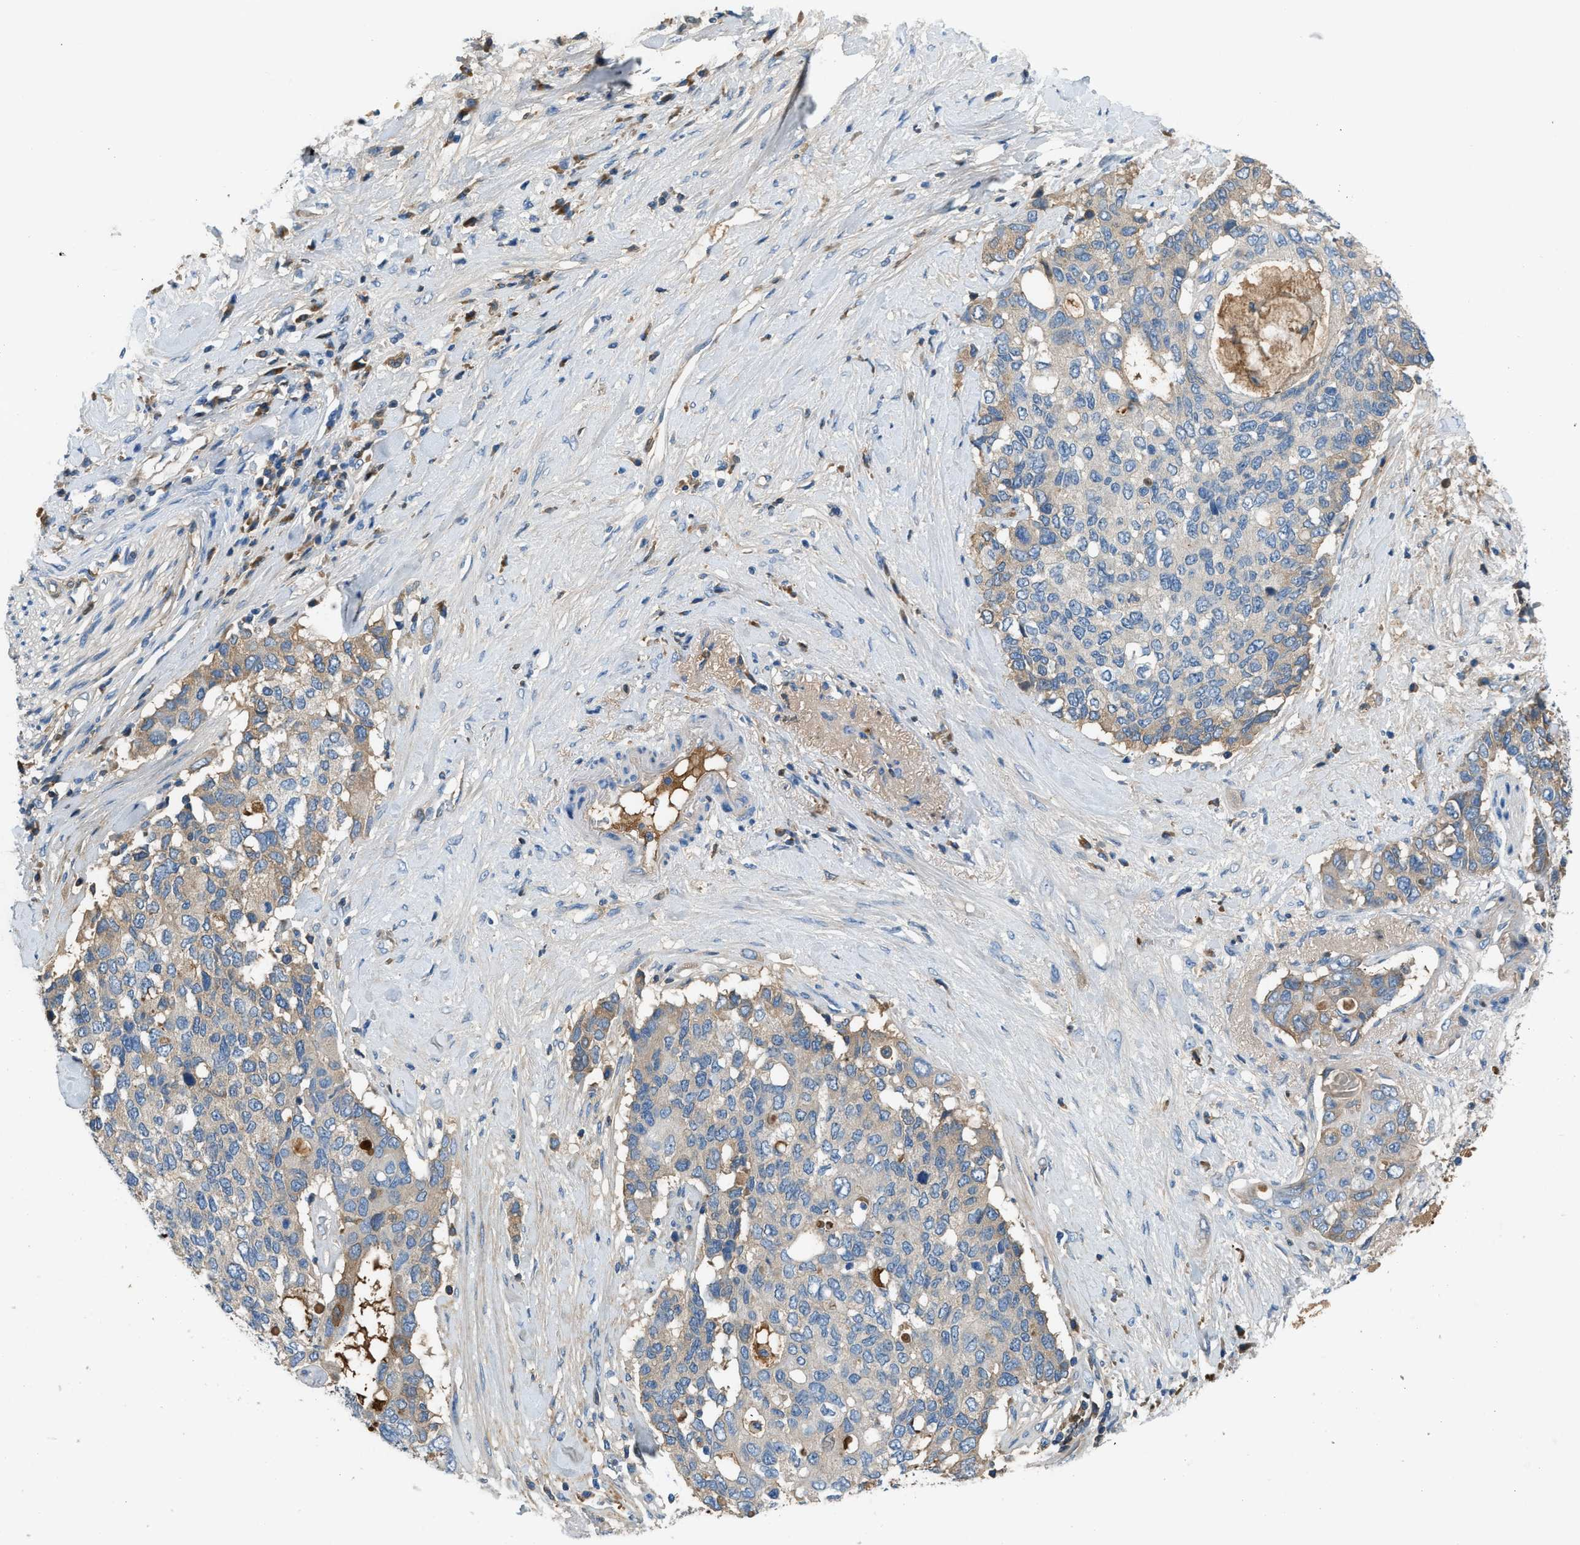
{"staining": {"intensity": "weak", "quantity": "<25%", "location": "cytoplasmic/membranous"}, "tissue": "pancreatic cancer", "cell_type": "Tumor cells", "image_type": "cancer", "snomed": [{"axis": "morphology", "description": "Adenocarcinoma, NOS"}, {"axis": "topography", "description": "Pancreas"}], "caption": "Immunohistochemistry (IHC) of pancreatic cancer shows no staining in tumor cells.", "gene": "STC1", "patient": {"sex": "female", "age": 56}}